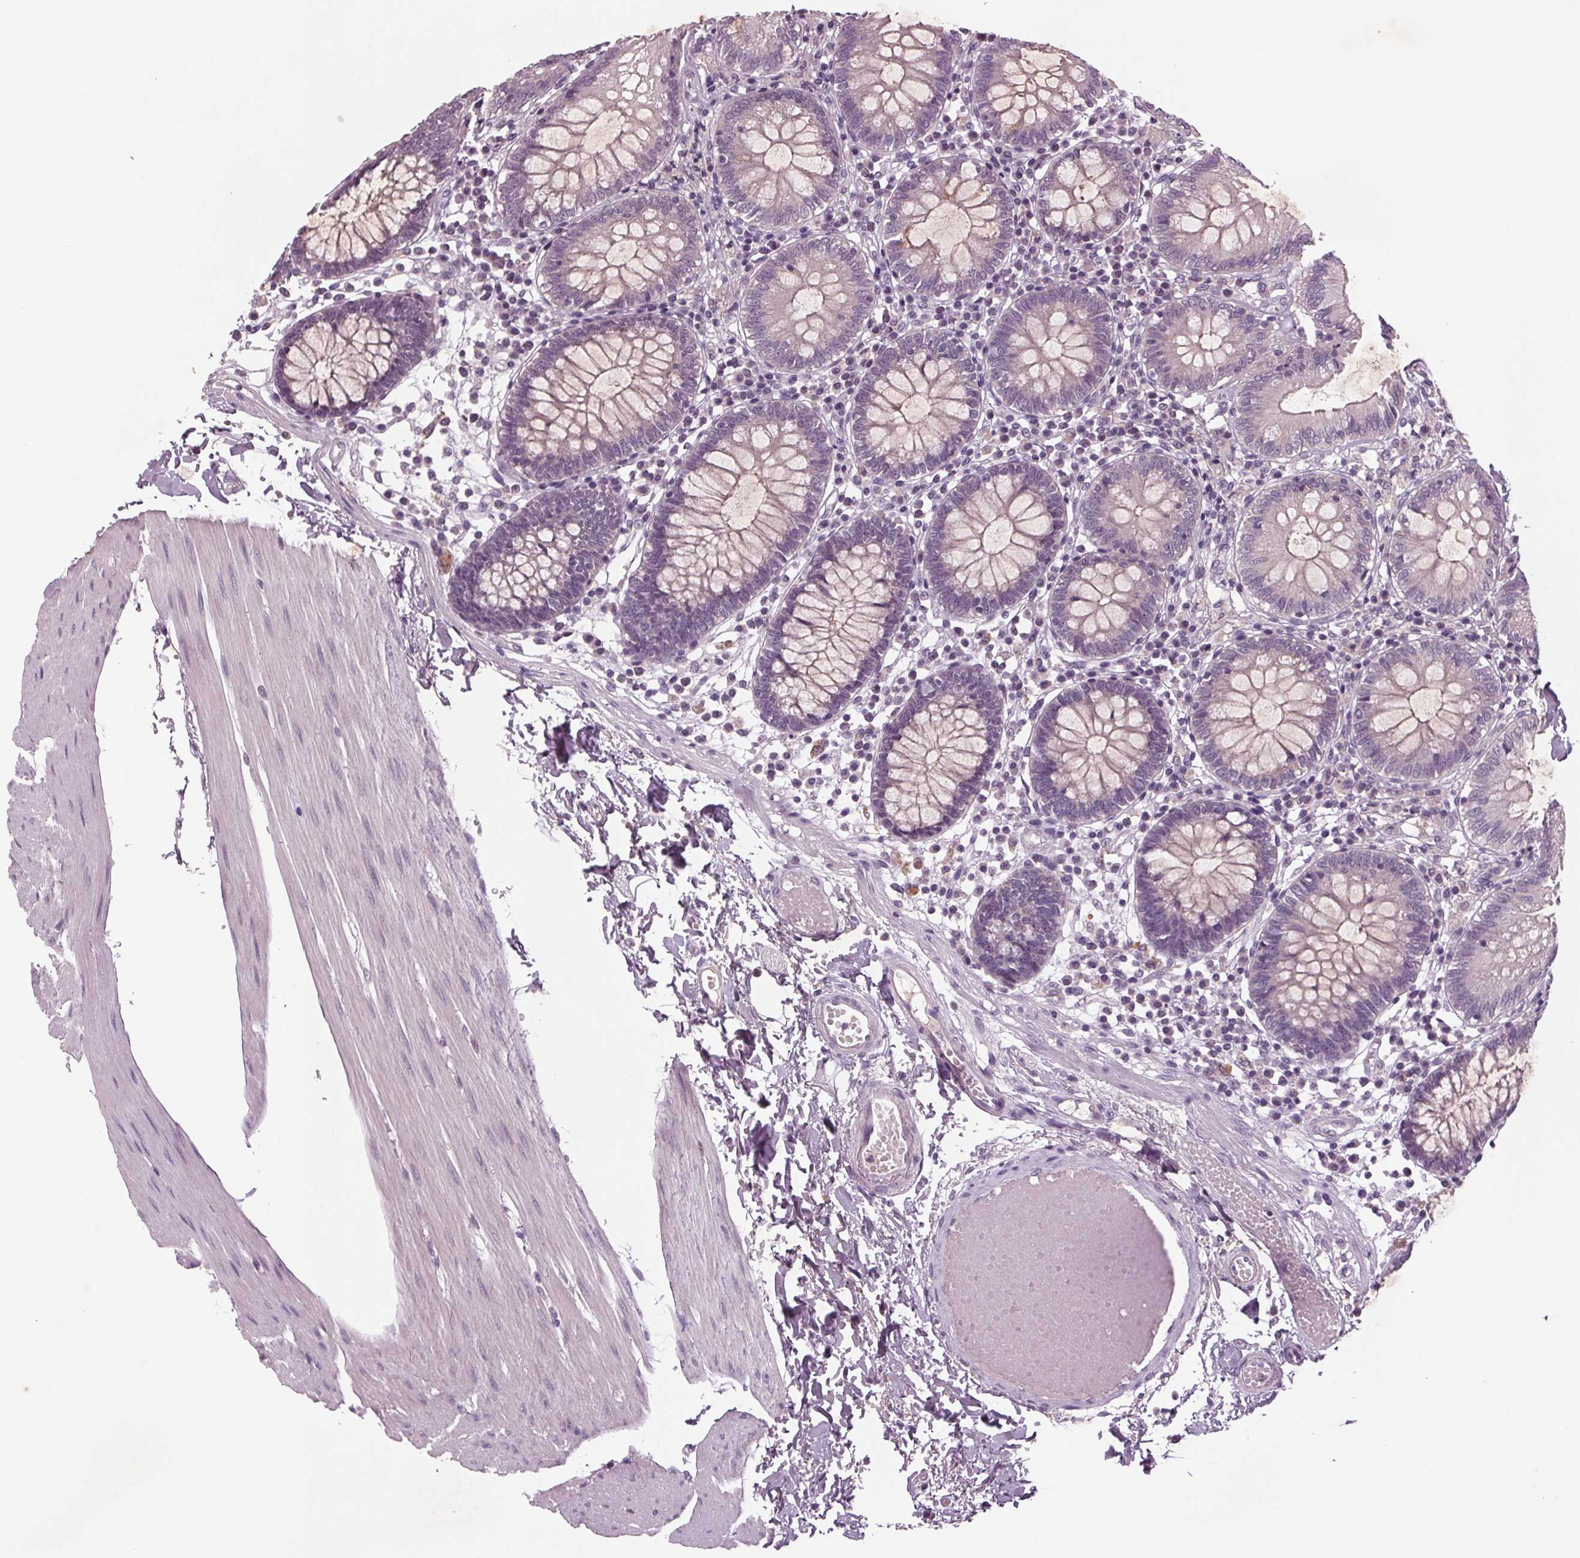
{"staining": {"intensity": "negative", "quantity": "none", "location": "none"}, "tissue": "colon", "cell_type": "Endothelial cells", "image_type": "normal", "snomed": [{"axis": "morphology", "description": "Normal tissue, NOS"}, {"axis": "morphology", "description": "Adenocarcinoma, NOS"}, {"axis": "topography", "description": "Colon"}], "caption": "Histopathology image shows no protein expression in endothelial cells of benign colon. (DAB immunohistochemistry with hematoxylin counter stain).", "gene": "BHLHE22", "patient": {"sex": "male", "age": 83}}